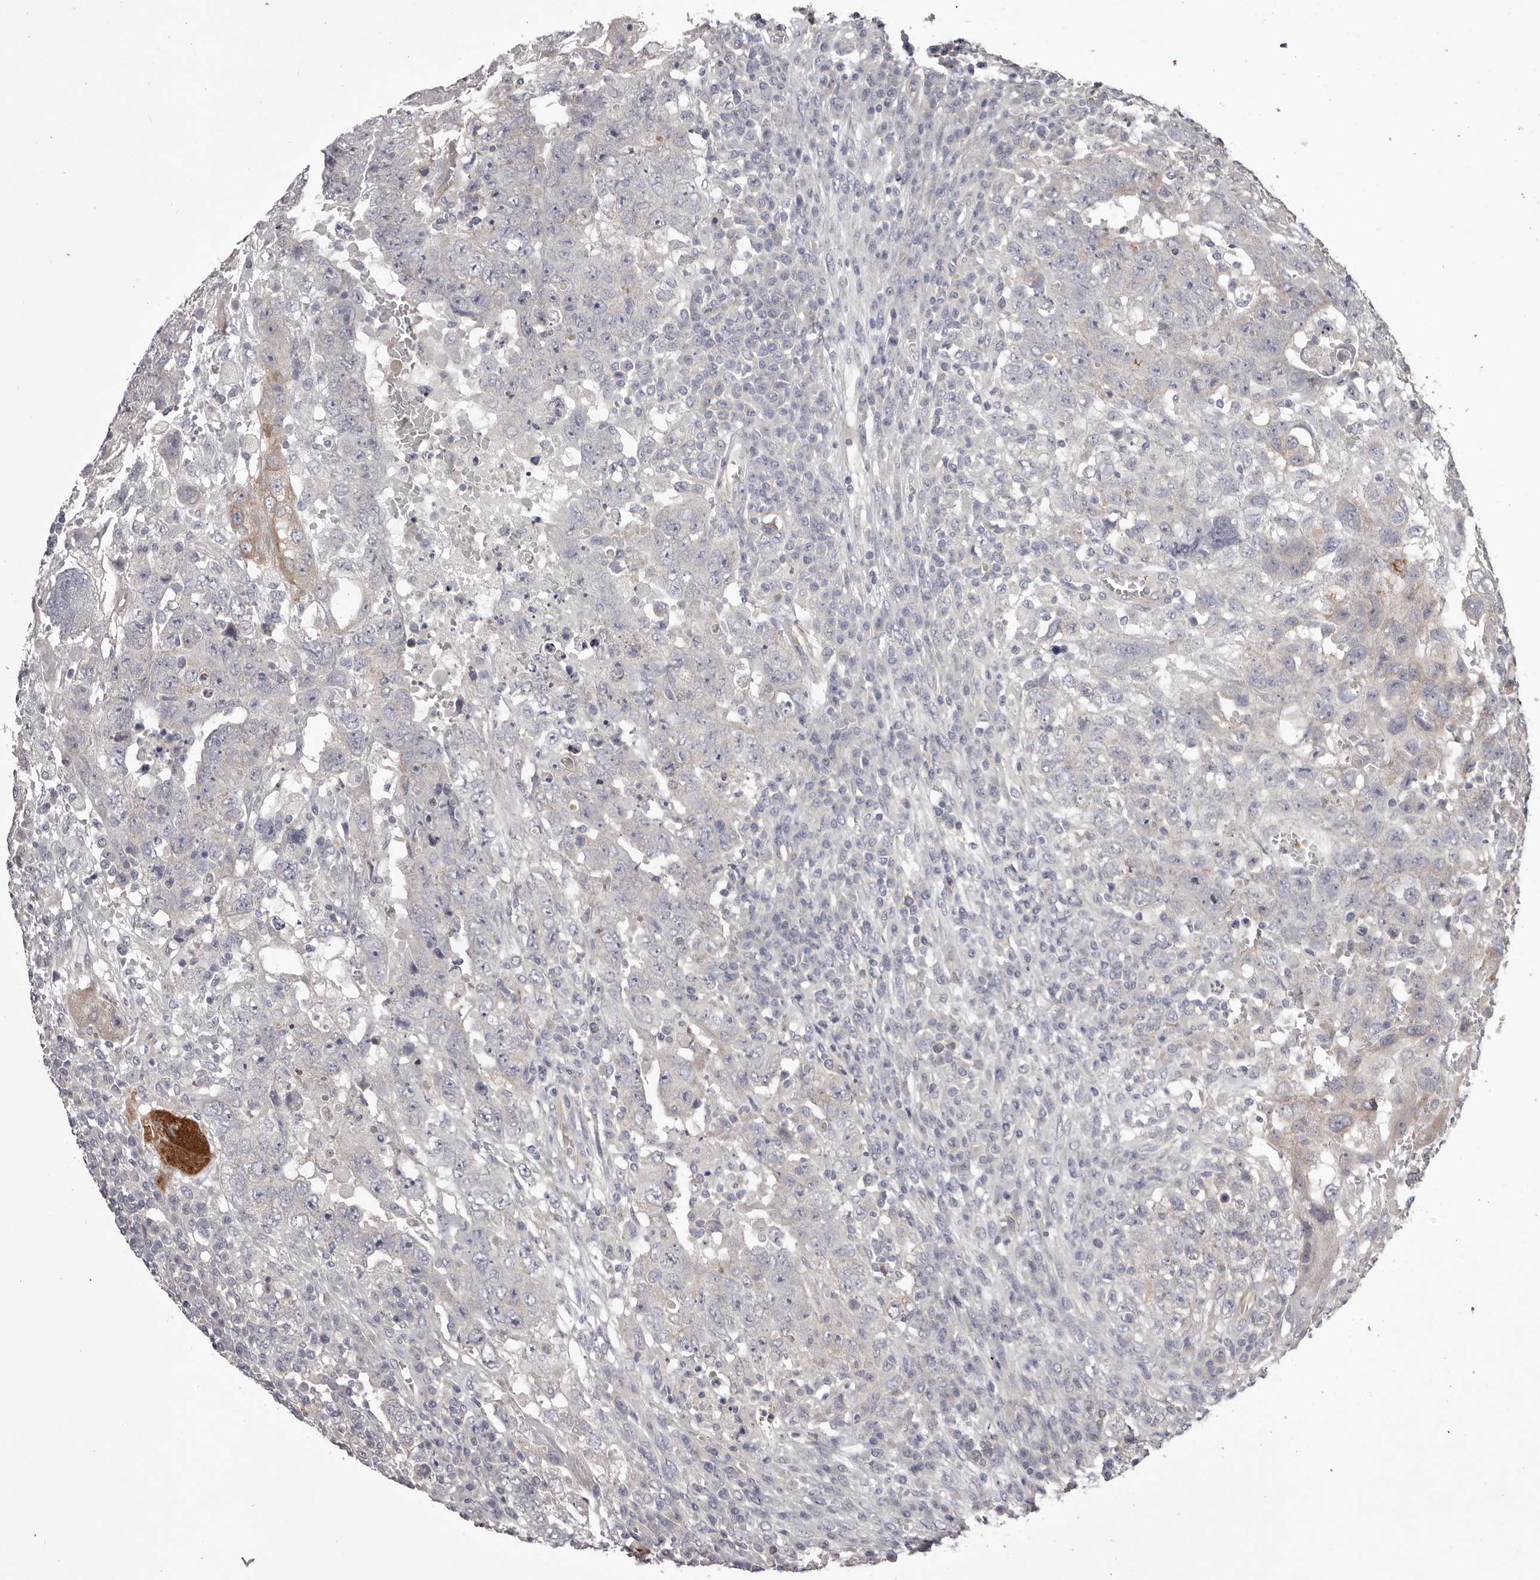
{"staining": {"intensity": "negative", "quantity": "none", "location": "none"}, "tissue": "testis cancer", "cell_type": "Tumor cells", "image_type": "cancer", "snomed": [{"axis": "morphology", "description": "Carcinoma, Embryonal, NOS"}, {"axis": "topography", "description": "Testis"}], "caption": "This micrograph is of testis cancer (embryonal carcinoma) stained with IHC to label a protein in brown with the nuclei are counter-stained blue. There is no expression in tumor cells.", "gene": "PNRC1", "patient": {"sex": "male", "age": 26}}